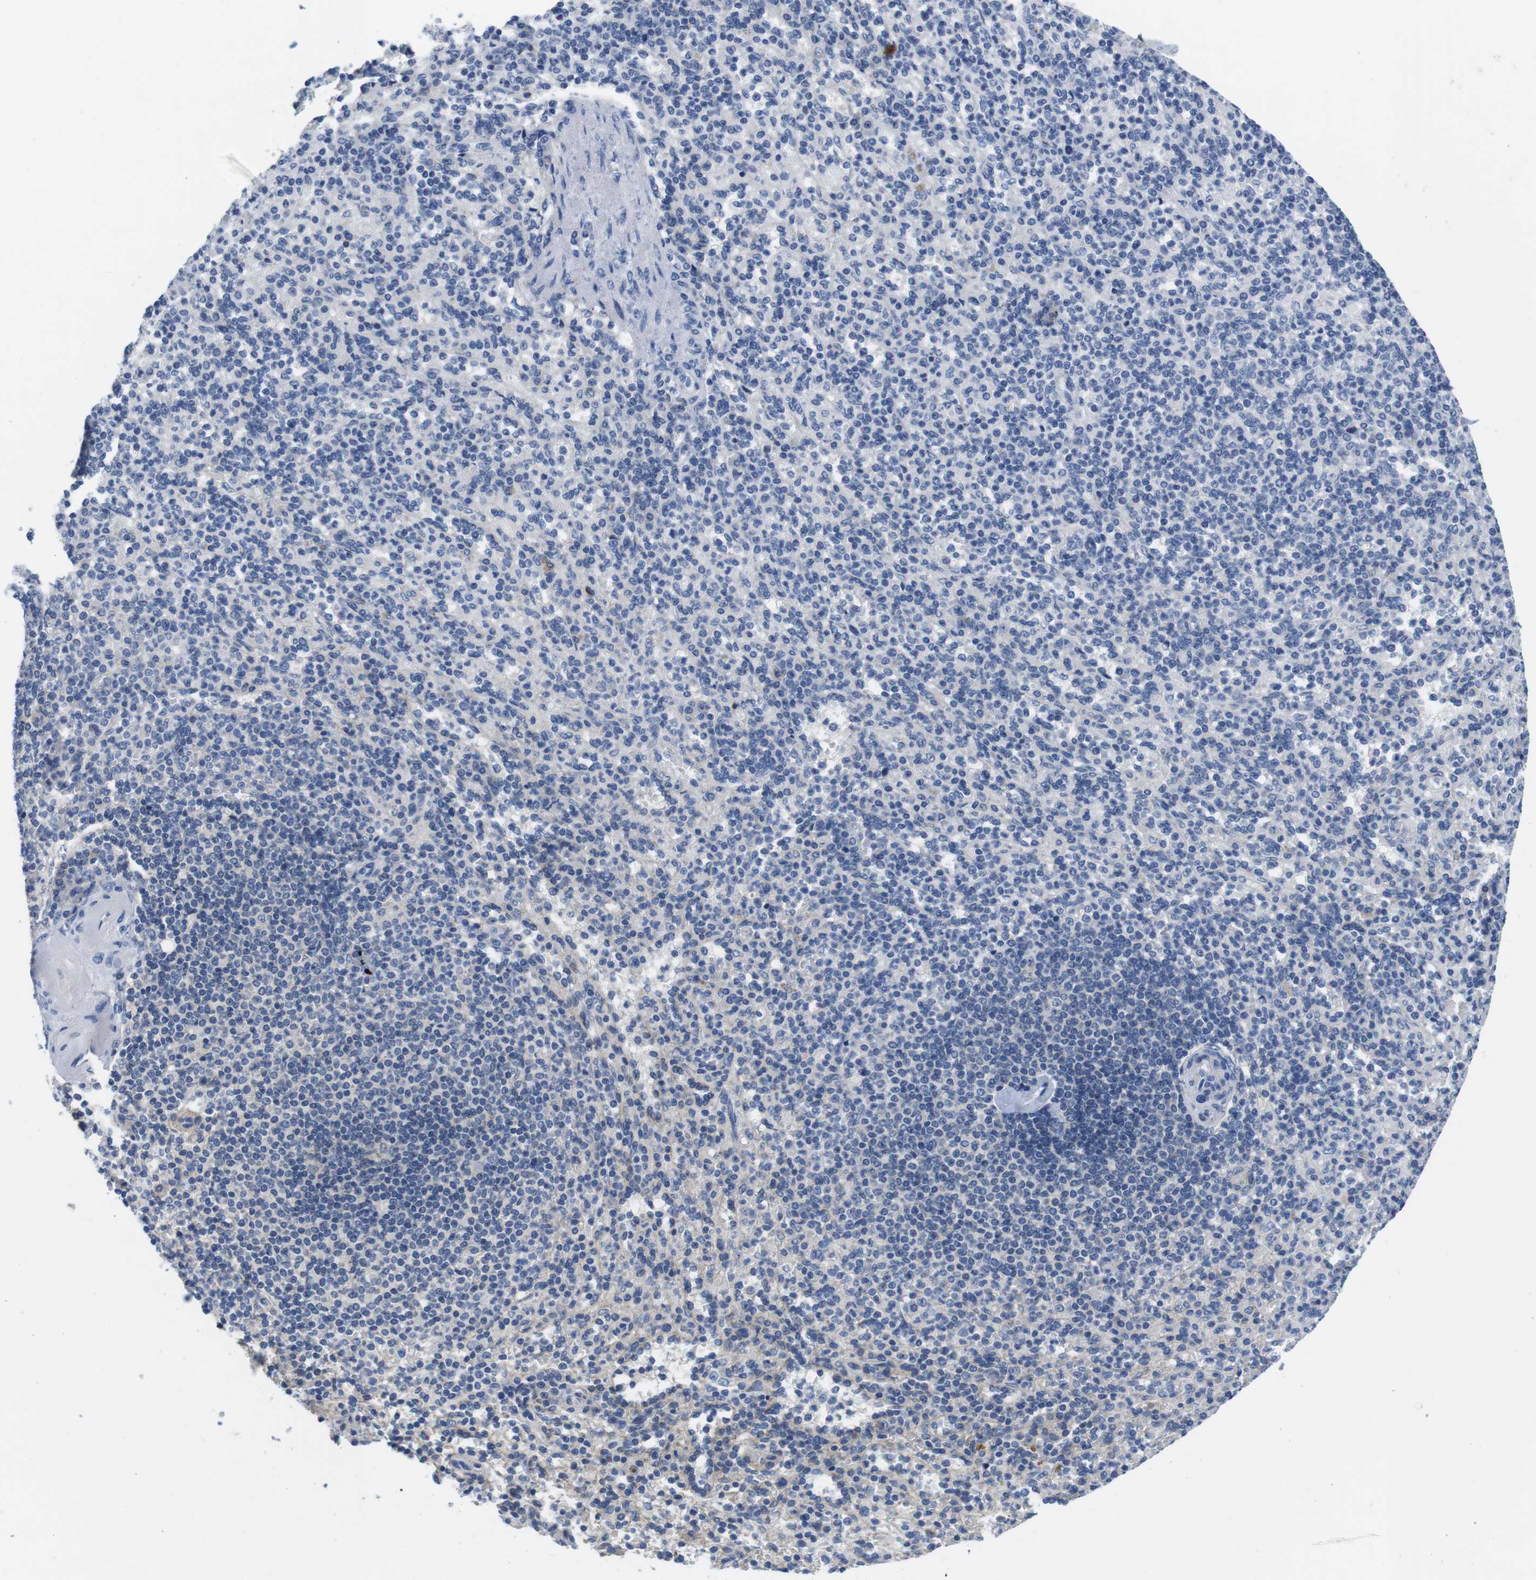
{"staining": {"intensity": "weak", "quantity": "<25%", "location": "cytoplasmic/membranous"}, "tissue": "spleen", "cell_type": "Cells in red pulp", "image_type": "normal", "snomed": [{"axis": "morphology", "description": "Normal tissue, NOS"}, {"axis": "topography", "description": "Spleen"}], "caption": "An immunohistochemistry histopathology image of unremarkable spleen is shown. There is no staining in cells in red pulp of spleen. Nuclei are stained in blue.", "gene": "SCRIB", "patient": {"sex": "female", "age": 74}}